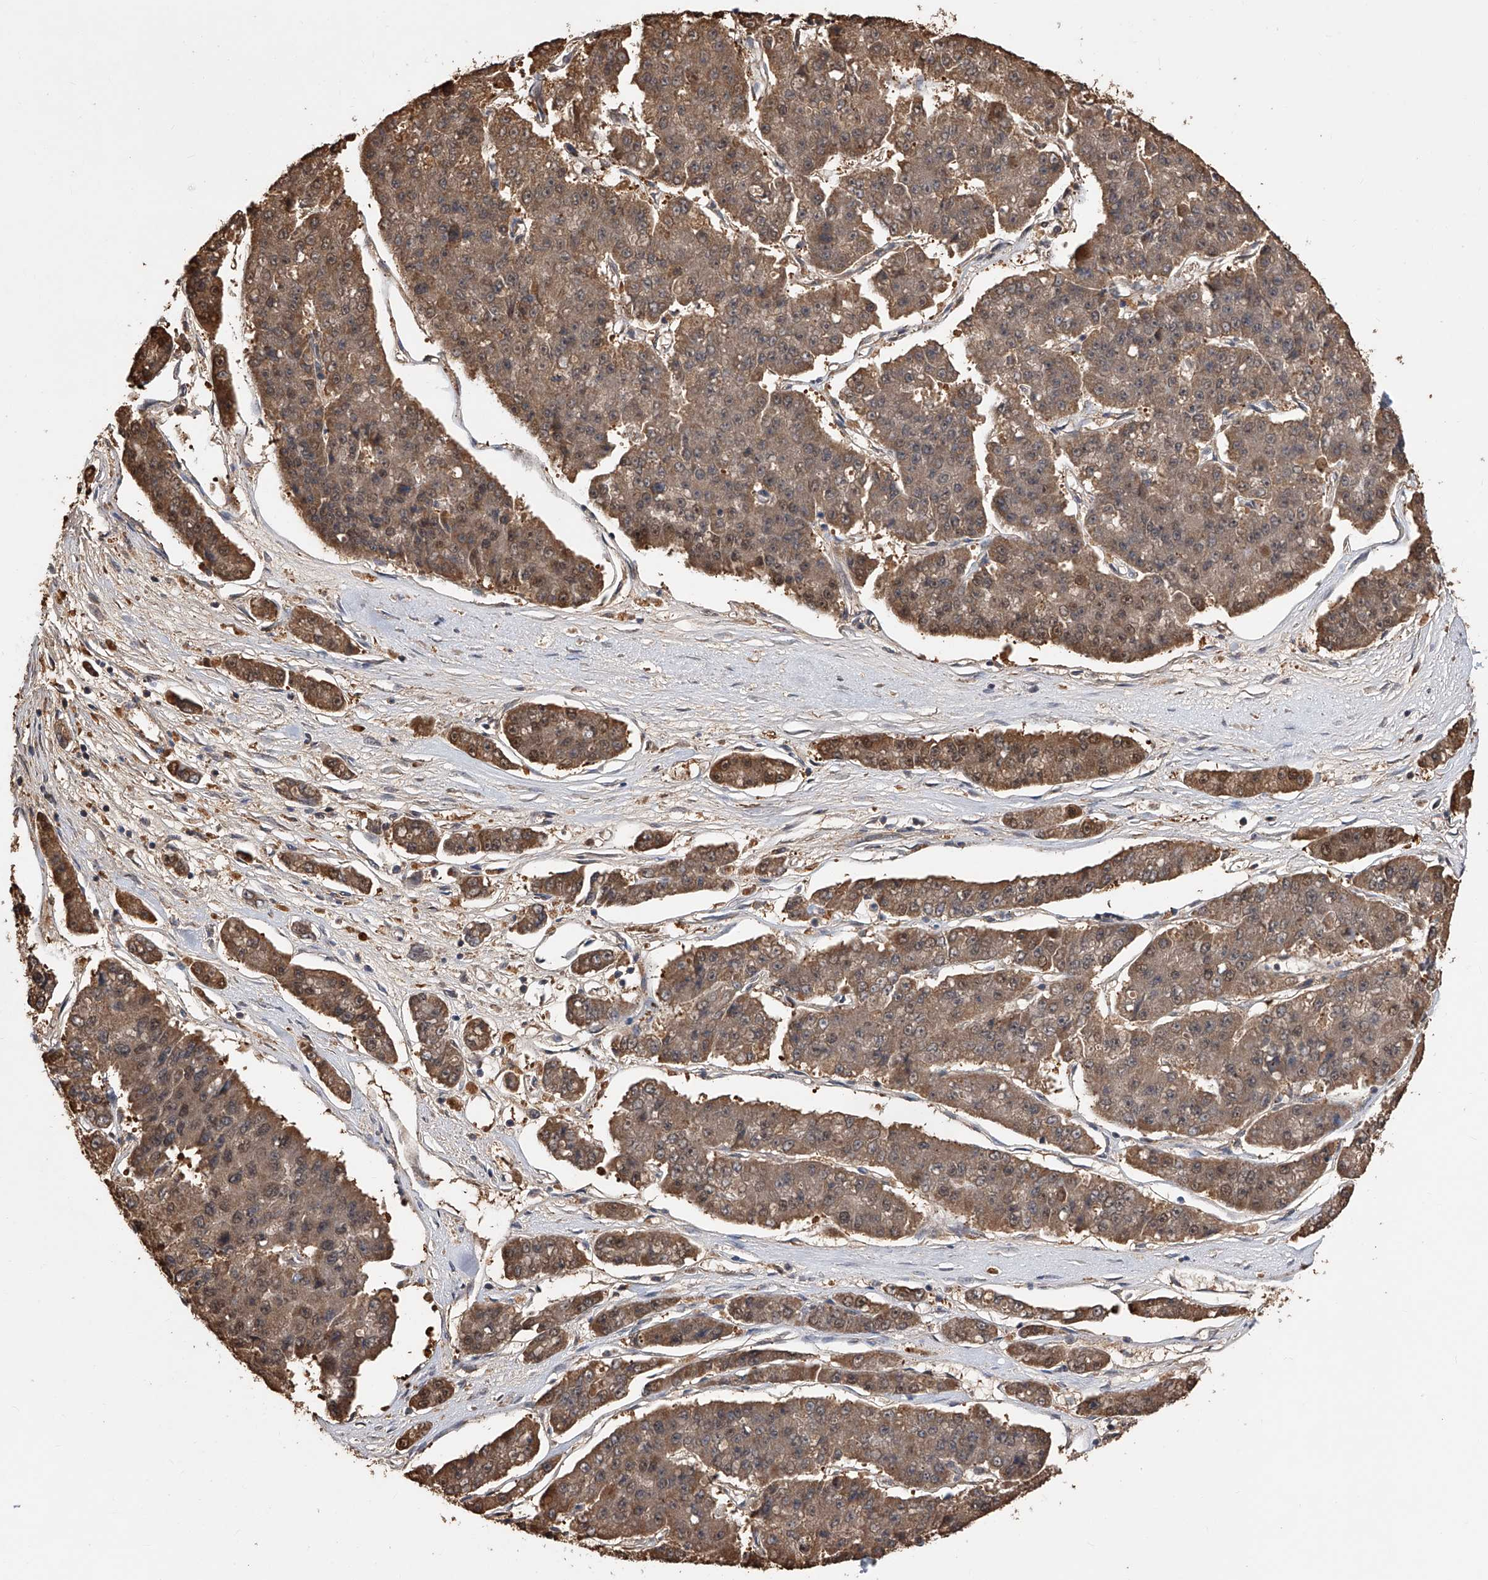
{"staining": {"intensity": "moderate", "quantity": ">75%", "location": "cytoplasmic/membranous,nuclear"}, "tissue": "pancreatic cancer", "cell_type": "Tumor cells", "image_type": "cancer", "snomed": [{"axis": "morphology", "description": "Adenocarcinoma, NOS"}, {"axis": "topography", "description": "Pancreas"}], "caption": "A micrograph of human pancreatic cancer stained for a protein demonstrates moderate cytoplasmic/membranous and nuclear brown staining in tumor cells. The protein is stained brown, and the nuclei are stained in blue (DAB (3,3'-diaminobenzidine) IHC with brightfield microscopy, high magnification).", "gene": "GMDS", "patient": {"sex": "male", "age": 50}}